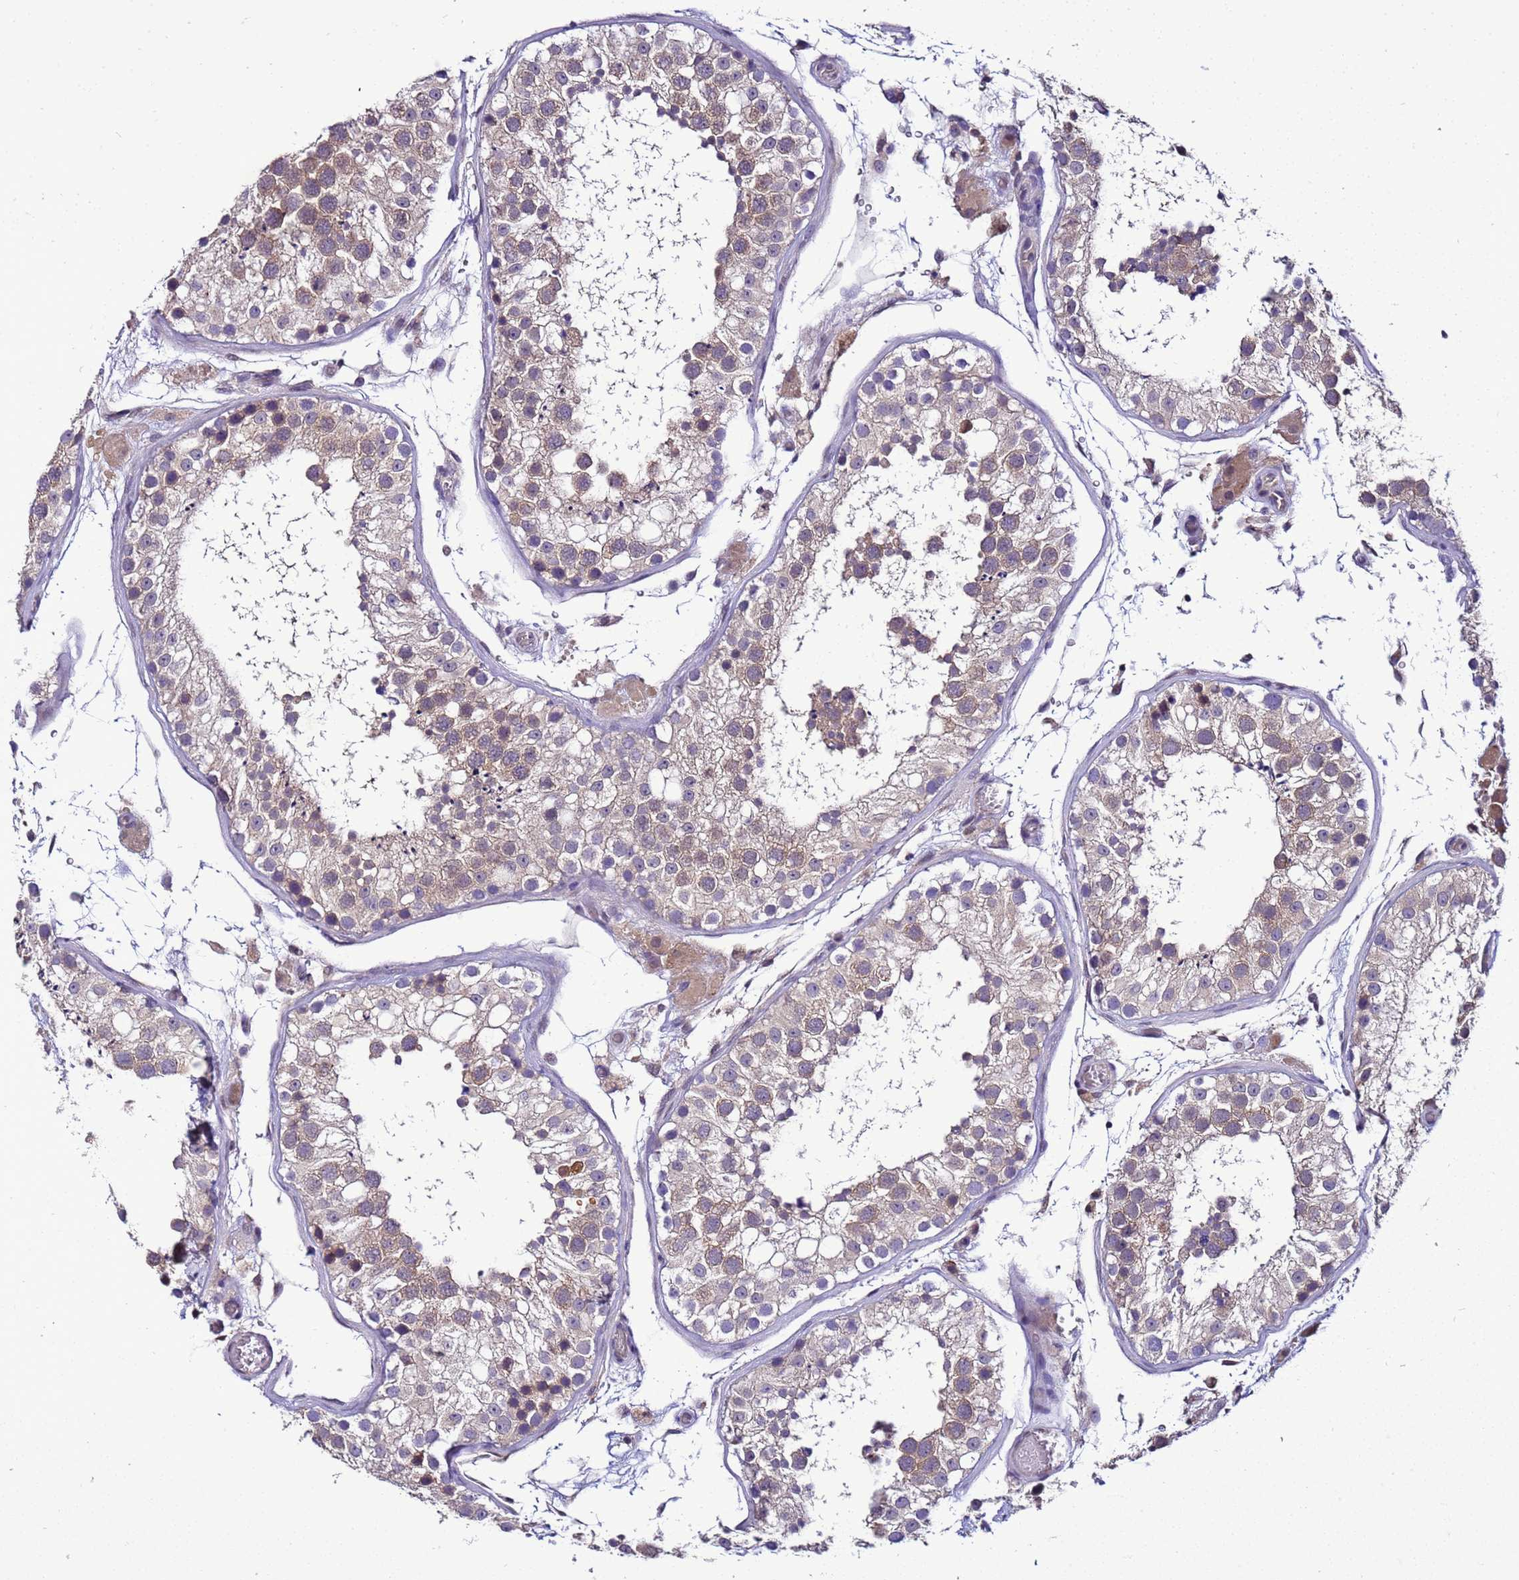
{"staining": {"intensity": "weak", "quantity": "25%-75%", "location": "cytoplasmic/membranous"}, "tissue": "testis", "cell_type": "Cells in seminiferous ducts", "image_type": "normal", "snomed": [{"axis": "morphology", "description": "Normal tissue, NOS"}, {"axis": "topography", "description": "Testis"}], "caption": "Human testis stained with a brown dye reveals weak cytoplasmic/membranous positive positivity in approximately 25%-75% of cells in seminiferous ducts.", "gene": "DDI2", "patient": {"sex": "male", "age": 26}}